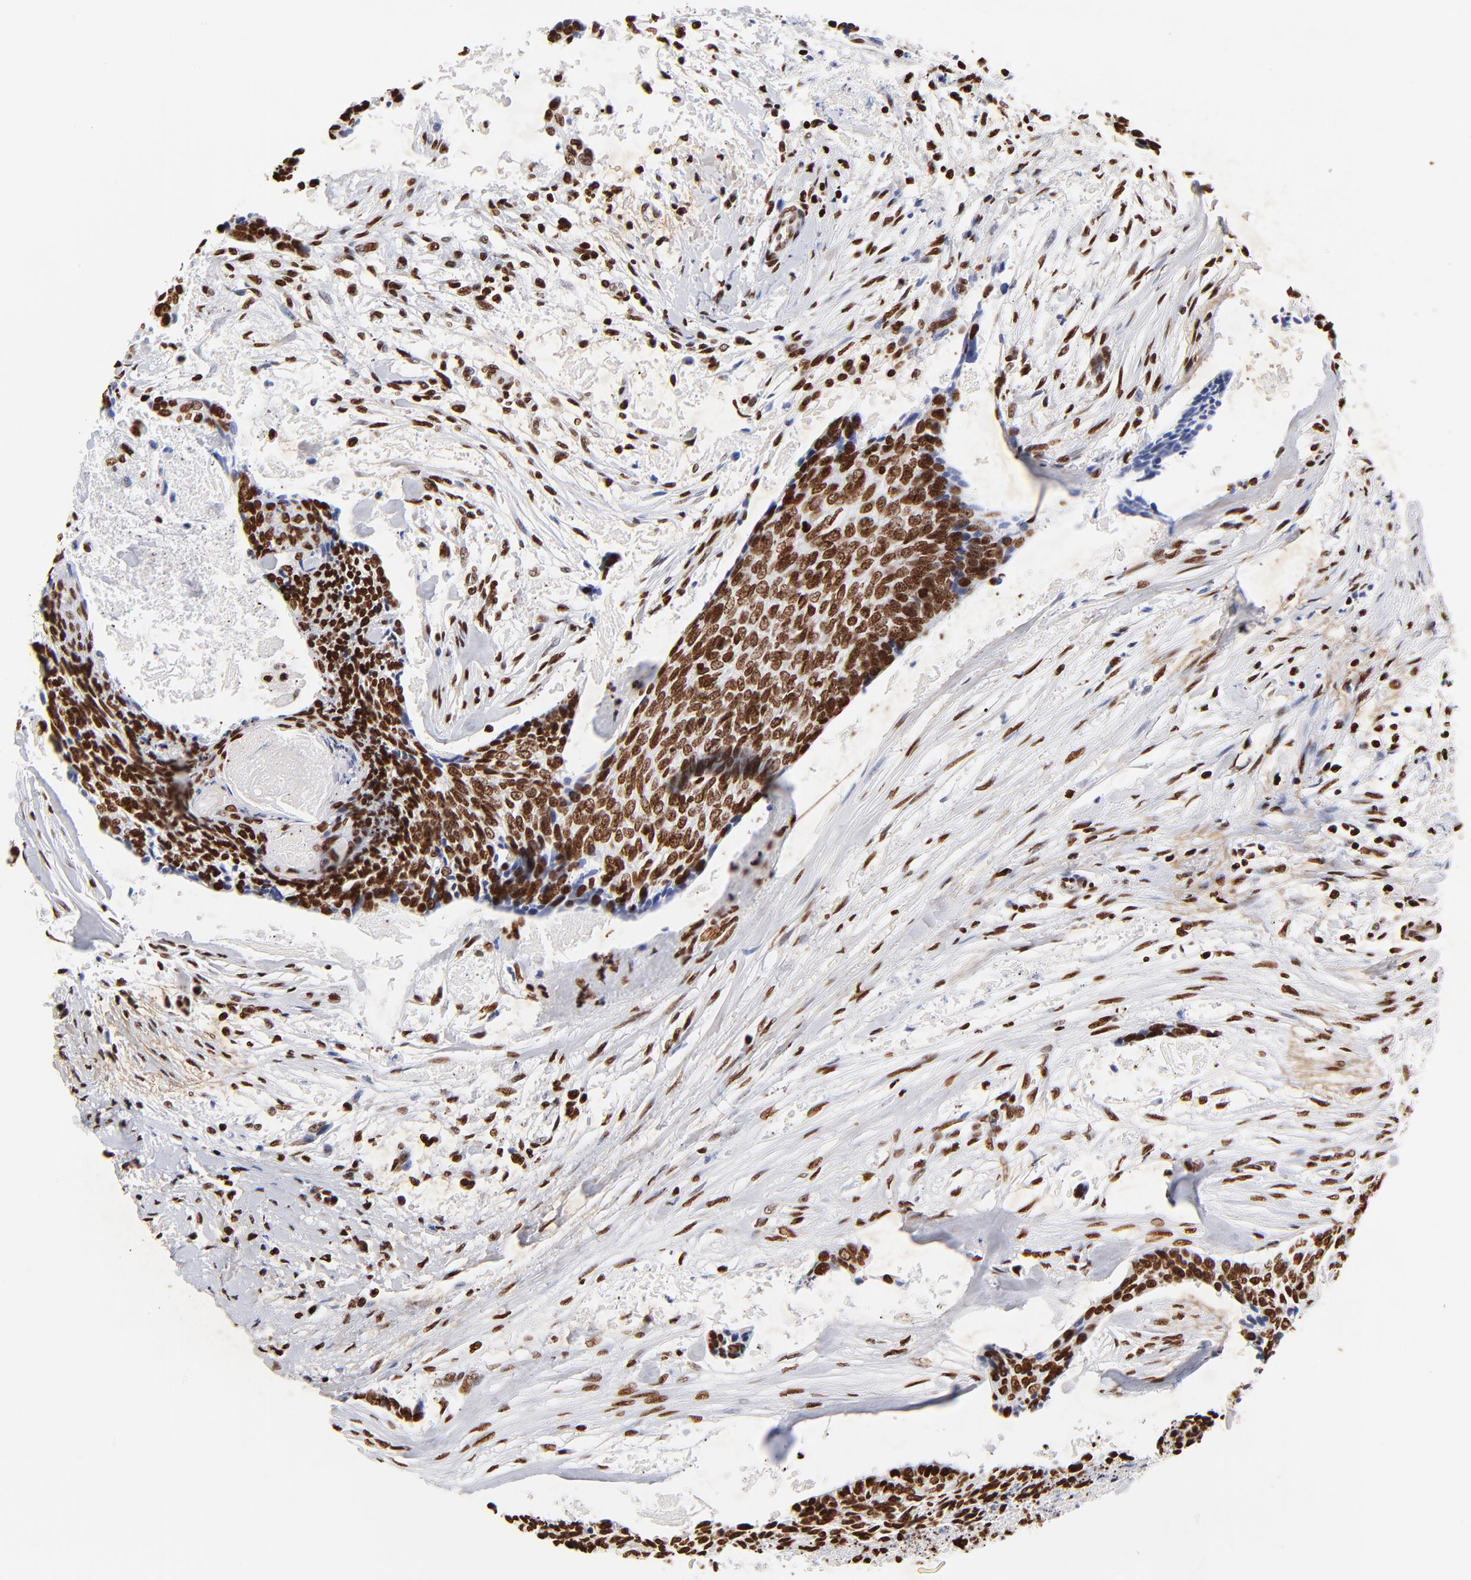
{"staining": {"intensity": "strong", "quantity": ">75%", "location": "nuclear"}, "tissue": "head and neck cancer", "cell_type": "Tumor cells", "image_type": "cancer", "snomed": [{"axis": "morphology", "description": "Squamous cell carcinoma, NOS"}, {"axis": "topography", "description": "Salivary gland"}, {"axis": "topography", "description": "Head-Neck"}], "caption": "Brown immunohistochemical staining in squamous cell carcinoma (head and neck) shows strong nuclear staining in about >75% of tumor cells.", "gene": "FBH1", "patient": {"sex": "male", "age": 70}}